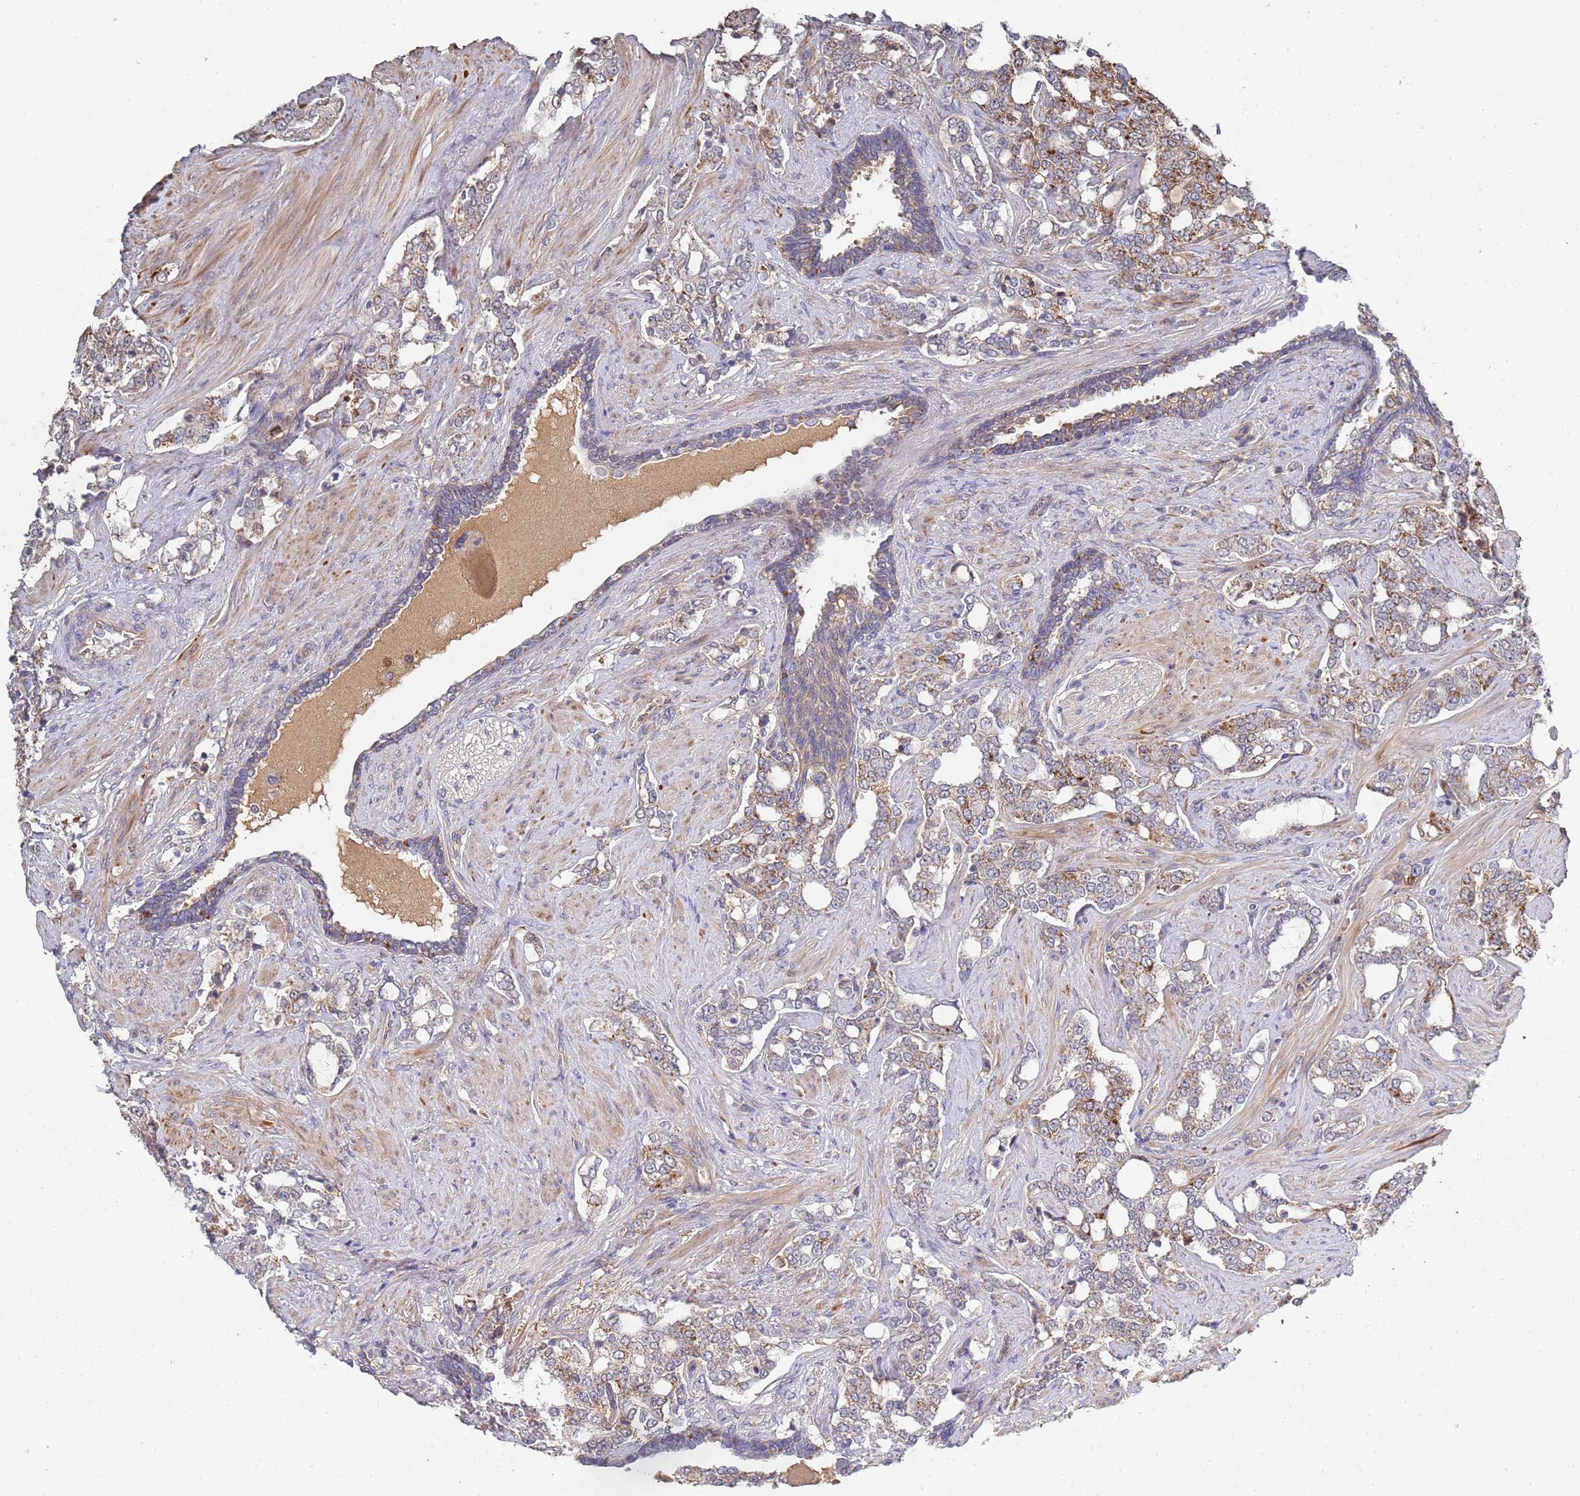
{"staining": {"intensity": "moderate", "quantity": "25%-75%", "location": "cytoplasmic/membranous"}, "tissue": "prostate cancer", "cell_type": "Tumor cells", "image_type": "cancer", "snomed": [{"axis": "morphology", "description": "Adenocarcinoma, High grade"}, {"axis": "topography", "description": "Prostate"}], "caption": "This is a histology image of immunohistochemistry (IHC) staining of prostate cancer, which shows moderate staining in the cytoplasmic/membranous of tumor cells.", "gene": "ABCB6", "patient": {"sex": "male", "age": 64}}